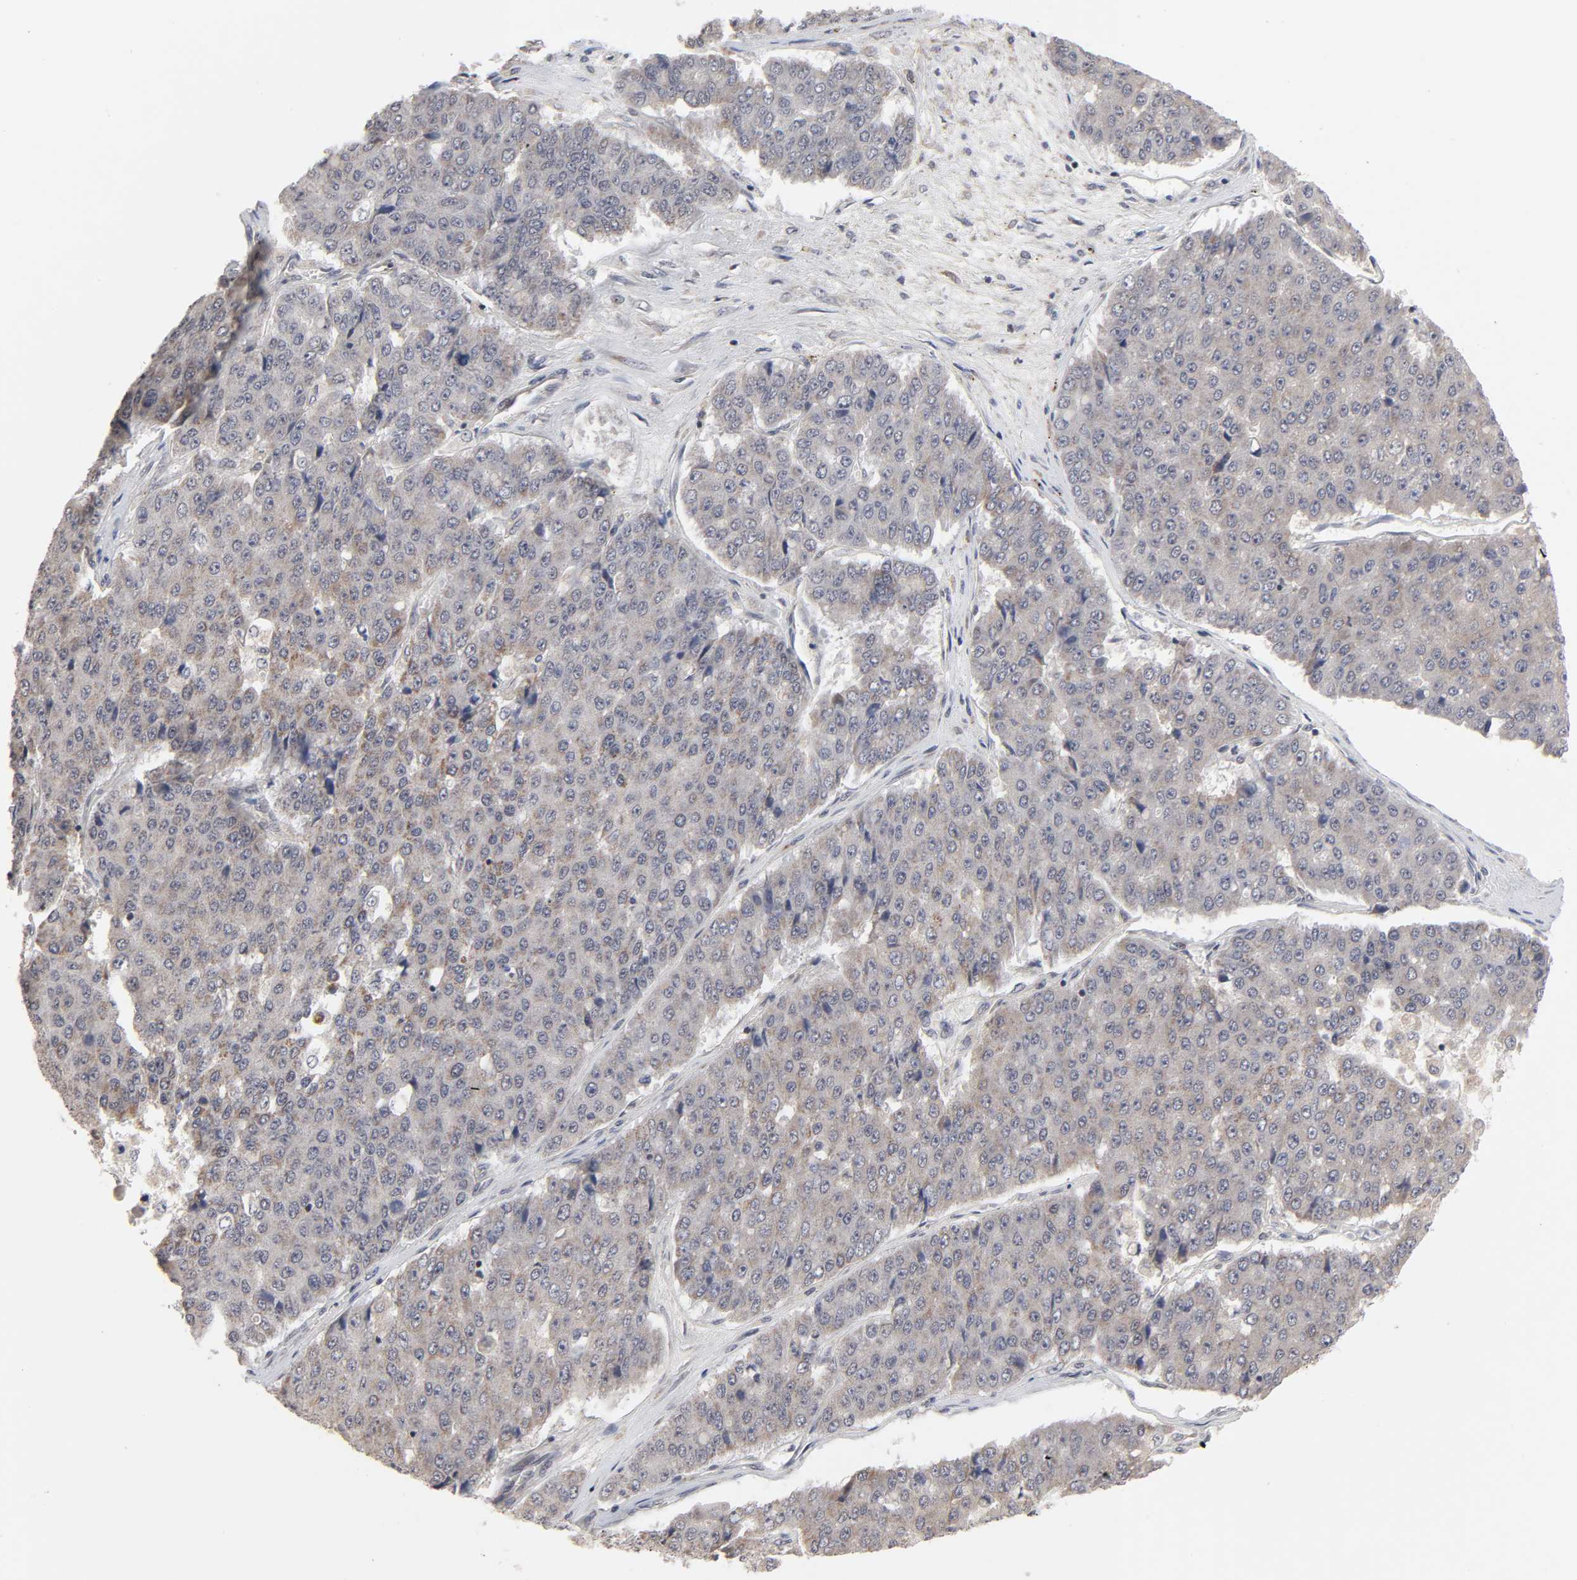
{"staining": {"intensity": "moderate", "quantity": ">75%", "location": "nuclear"}, "tissue": "pancreatic cancer", "cell_type": "Tumor cells", "image_type": "cancer", "snomed": [{"axis": "morphology", "description": "Adenocarcinoma, NOS"}, {"axis": "topography", "description": "Pancreas"}], "caption": "A brown stain labels moderate nuclear staining of a protein in human pancreatic cancer (adenocarcinoma) tumor cells.", "gene": "AUH", "patient": {"sex": "male", "age": 50}}